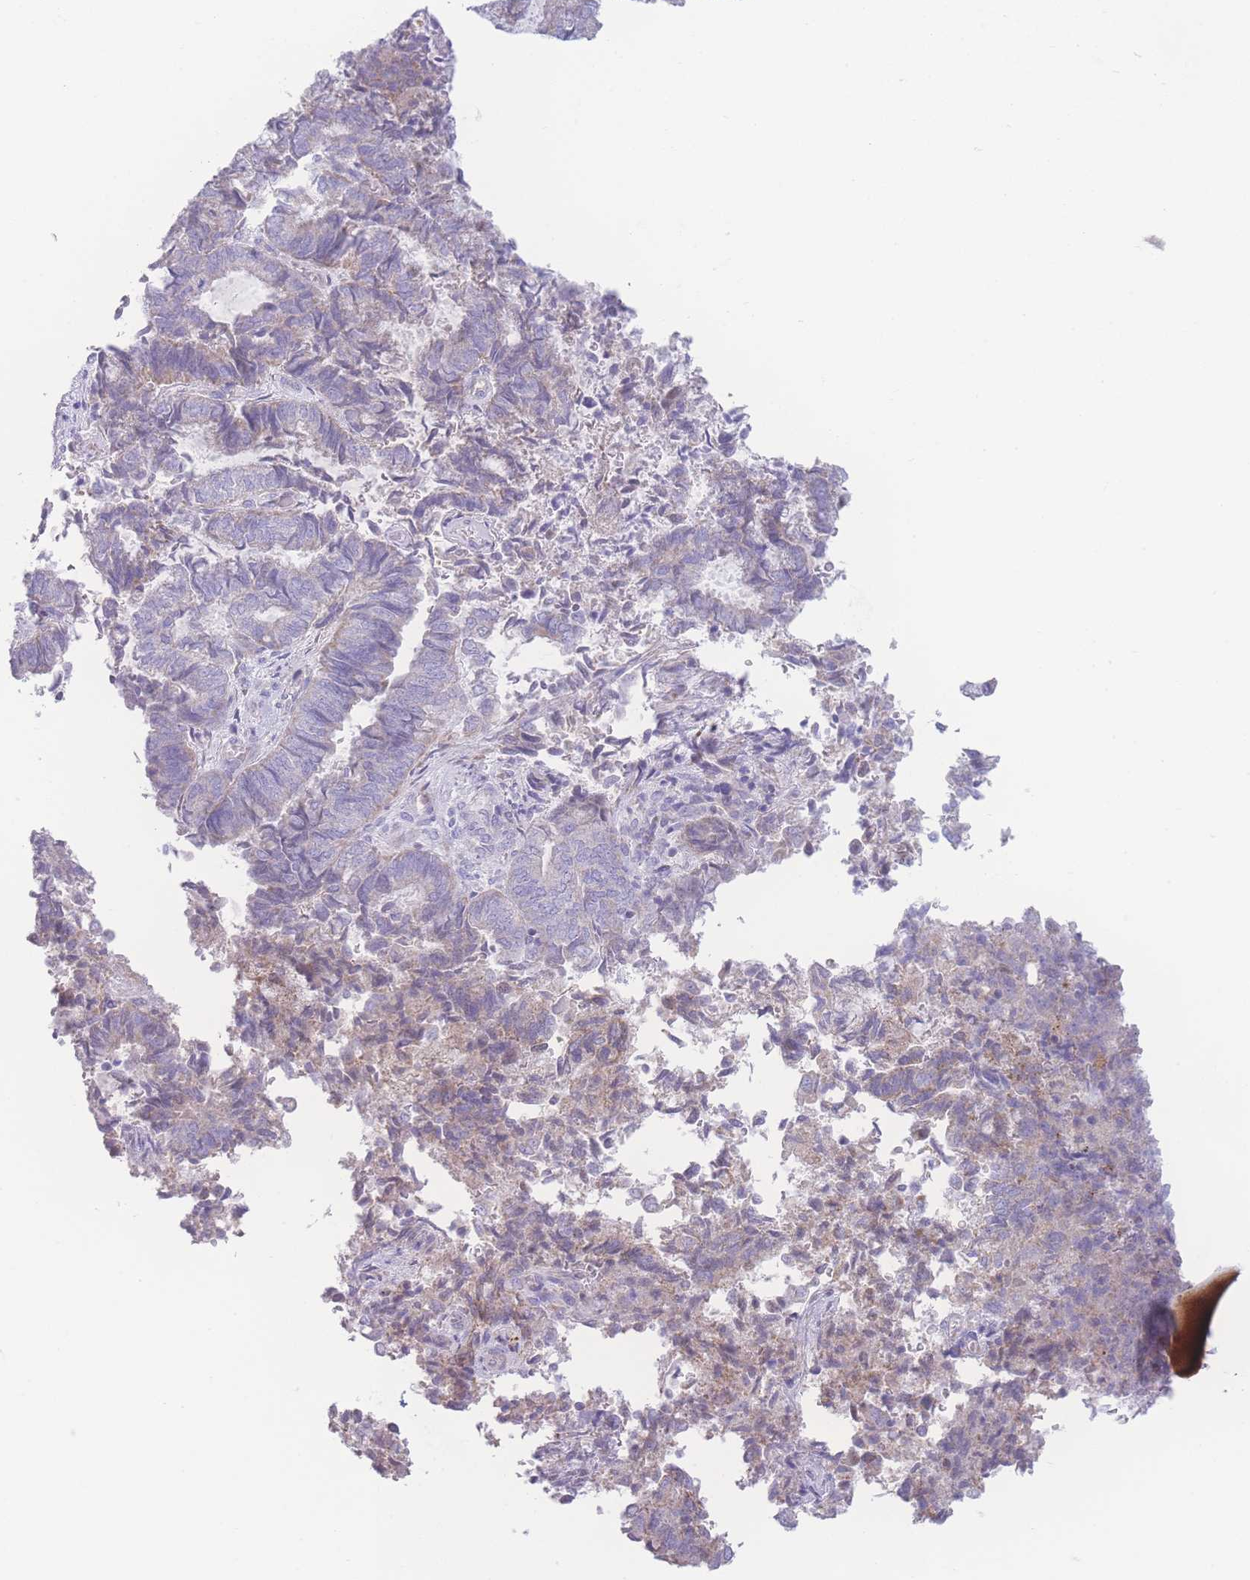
{"staining": {"intensity": "weak", "quantity": "<25%", "location": "cytoplasmic/membranous"}, "tissue": "endometrial cancer", "cell_type": "Tumor cells", "image_type": "cancer", "snomed": [{"axis": "morphology", "description": "Adenocarcinoma, NOS"}, {"axis": "topography", "description": "Endometrium"}], "caption": "High magnification brightfield microscopy of adenocarcinoma (endometrial) stained with DAB (3,3'-diaminobenzidine) (brown) and counterstained with hematoxylin (blue): tumor cells show no significant staining.", "gene": "NBEAL1", "patient": {"sex": "female", "age": 80}}